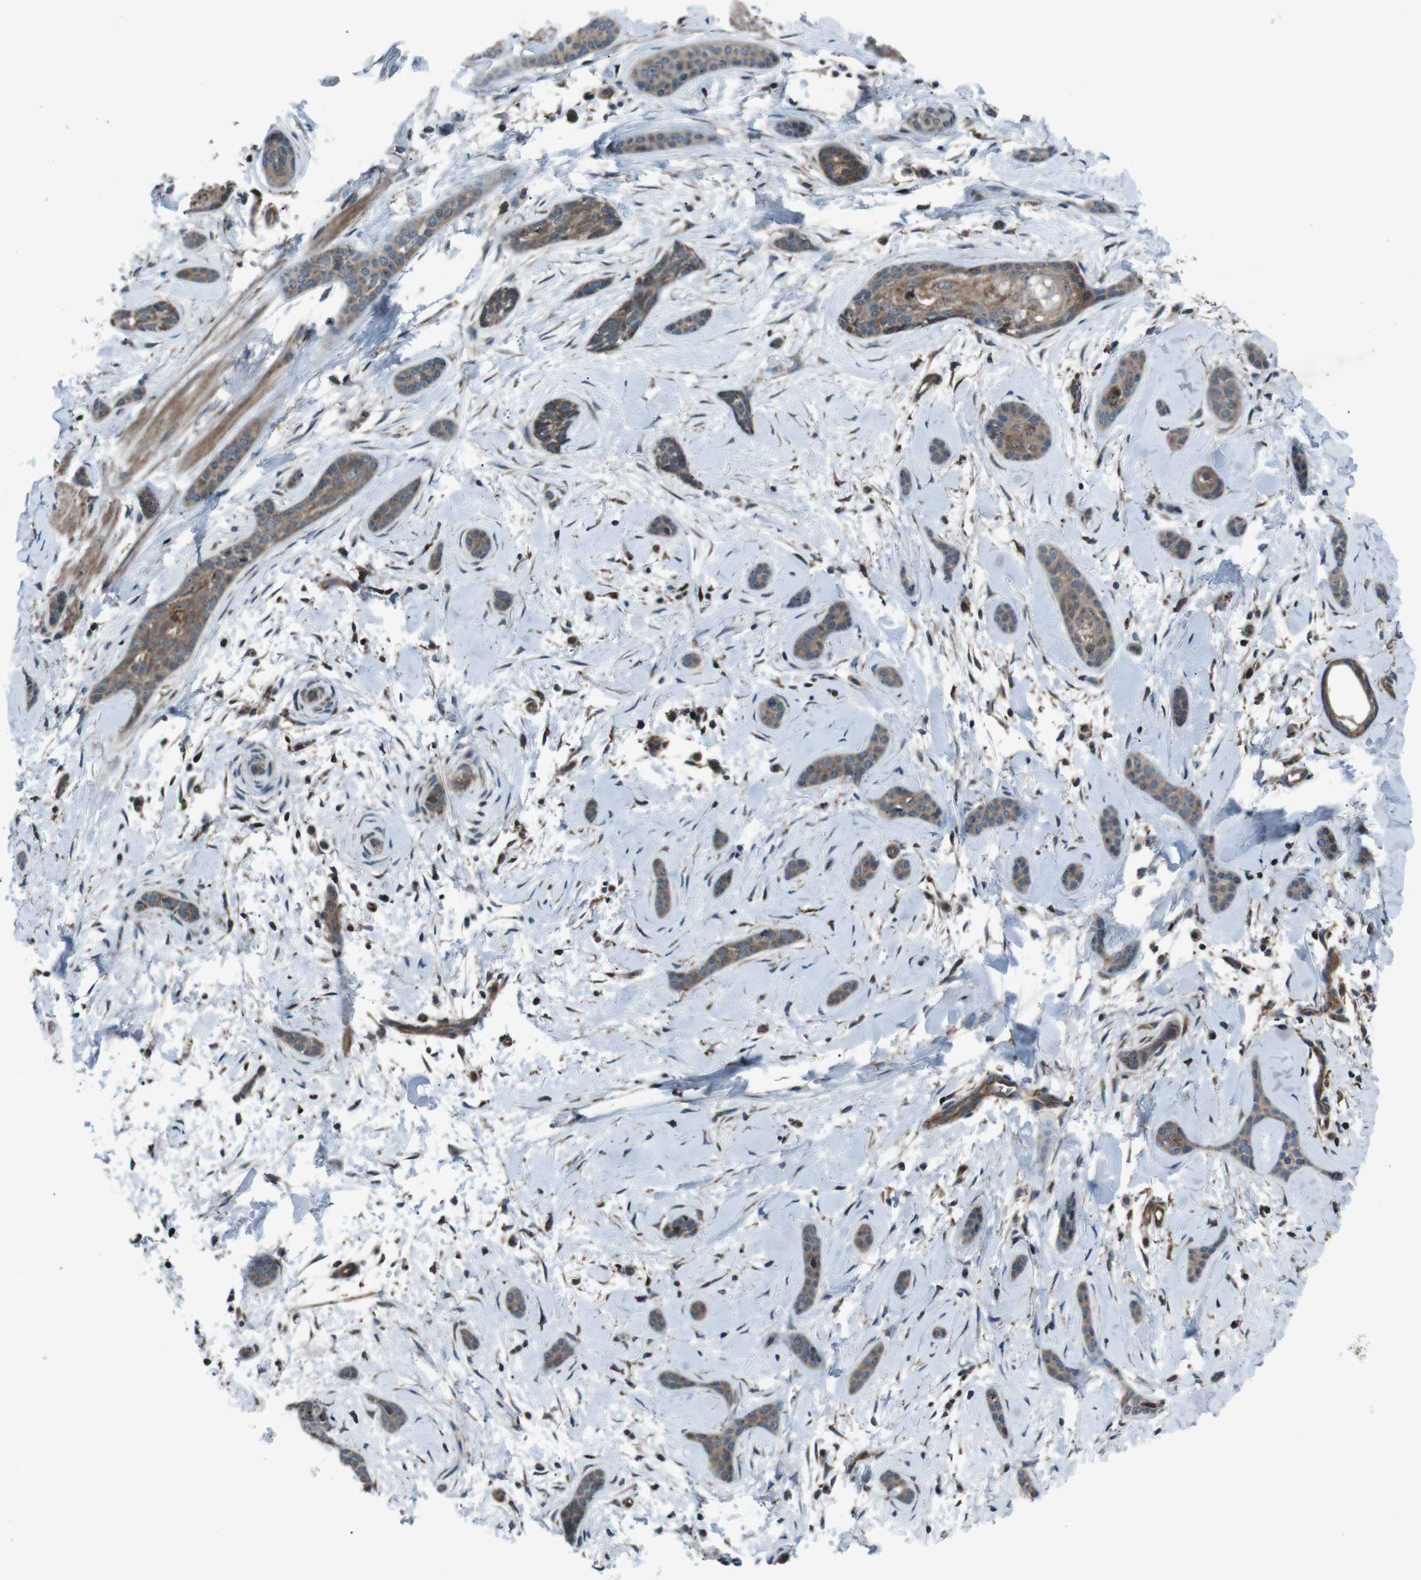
{"staining": {"intensity": "weak", "quantity": ">75%", "location": "cytoplasmic/membranous"}, "tissue": "skin cancer", "cell_type": "Tumor cells", "image_type": "cancer", "snomed": [{"axis": "morphology", "description": "Basal cell carcinoma"}, {"axis": "morphology", "description": "Adnexal tumor, benign"}, {"axis": "topography", "description": "Skin"}], "caption": "The image shows a brown stain indicating the presence of a protein in the cytoplasmic/membranous of tumor cells in skin cancer (benign adnexal tumor).", "gene": "SLC27A4", "patient": {"sex": "female", "age": 42}}